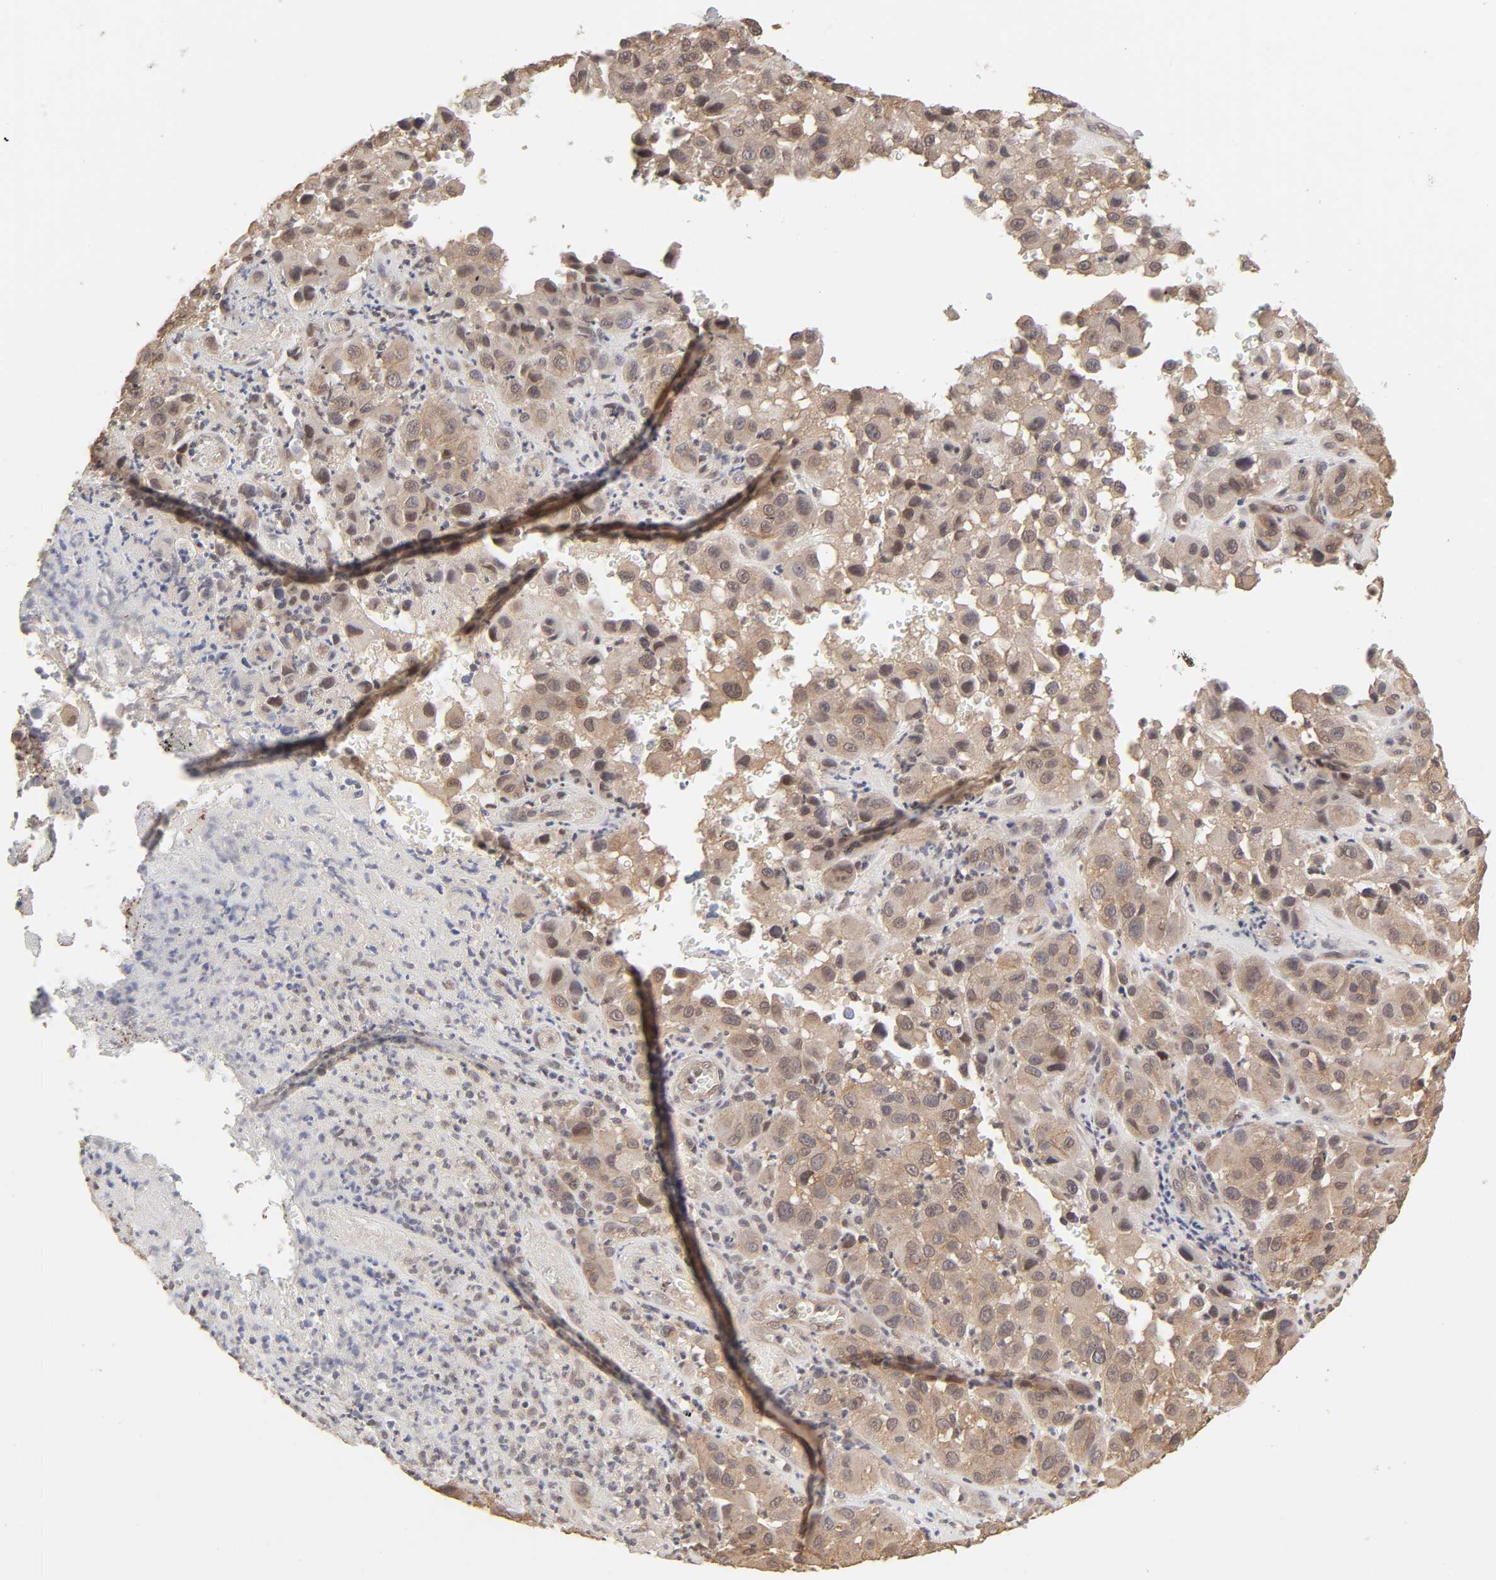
{"staining": {"intensity": "moderate", "quantity": ">75%", "location": "cytoplasmic/membranous"}, "tissue": "melanoma", "cell_type": "Tumor cells", "image_type": "cancer", "snomed": [{"axis": "morphology", "description": "Malignant melanoma, NOS"}, {"axis": "topography", "description": "Skin"}], "caption": "Malignant melanoma stained for a protein (brown) reveals moderate cytoplasmic/membranous positive staining in about >75% of tumor cells.", "gene": "MAPK1", "patient": {"sex": "female", "age": 21}}